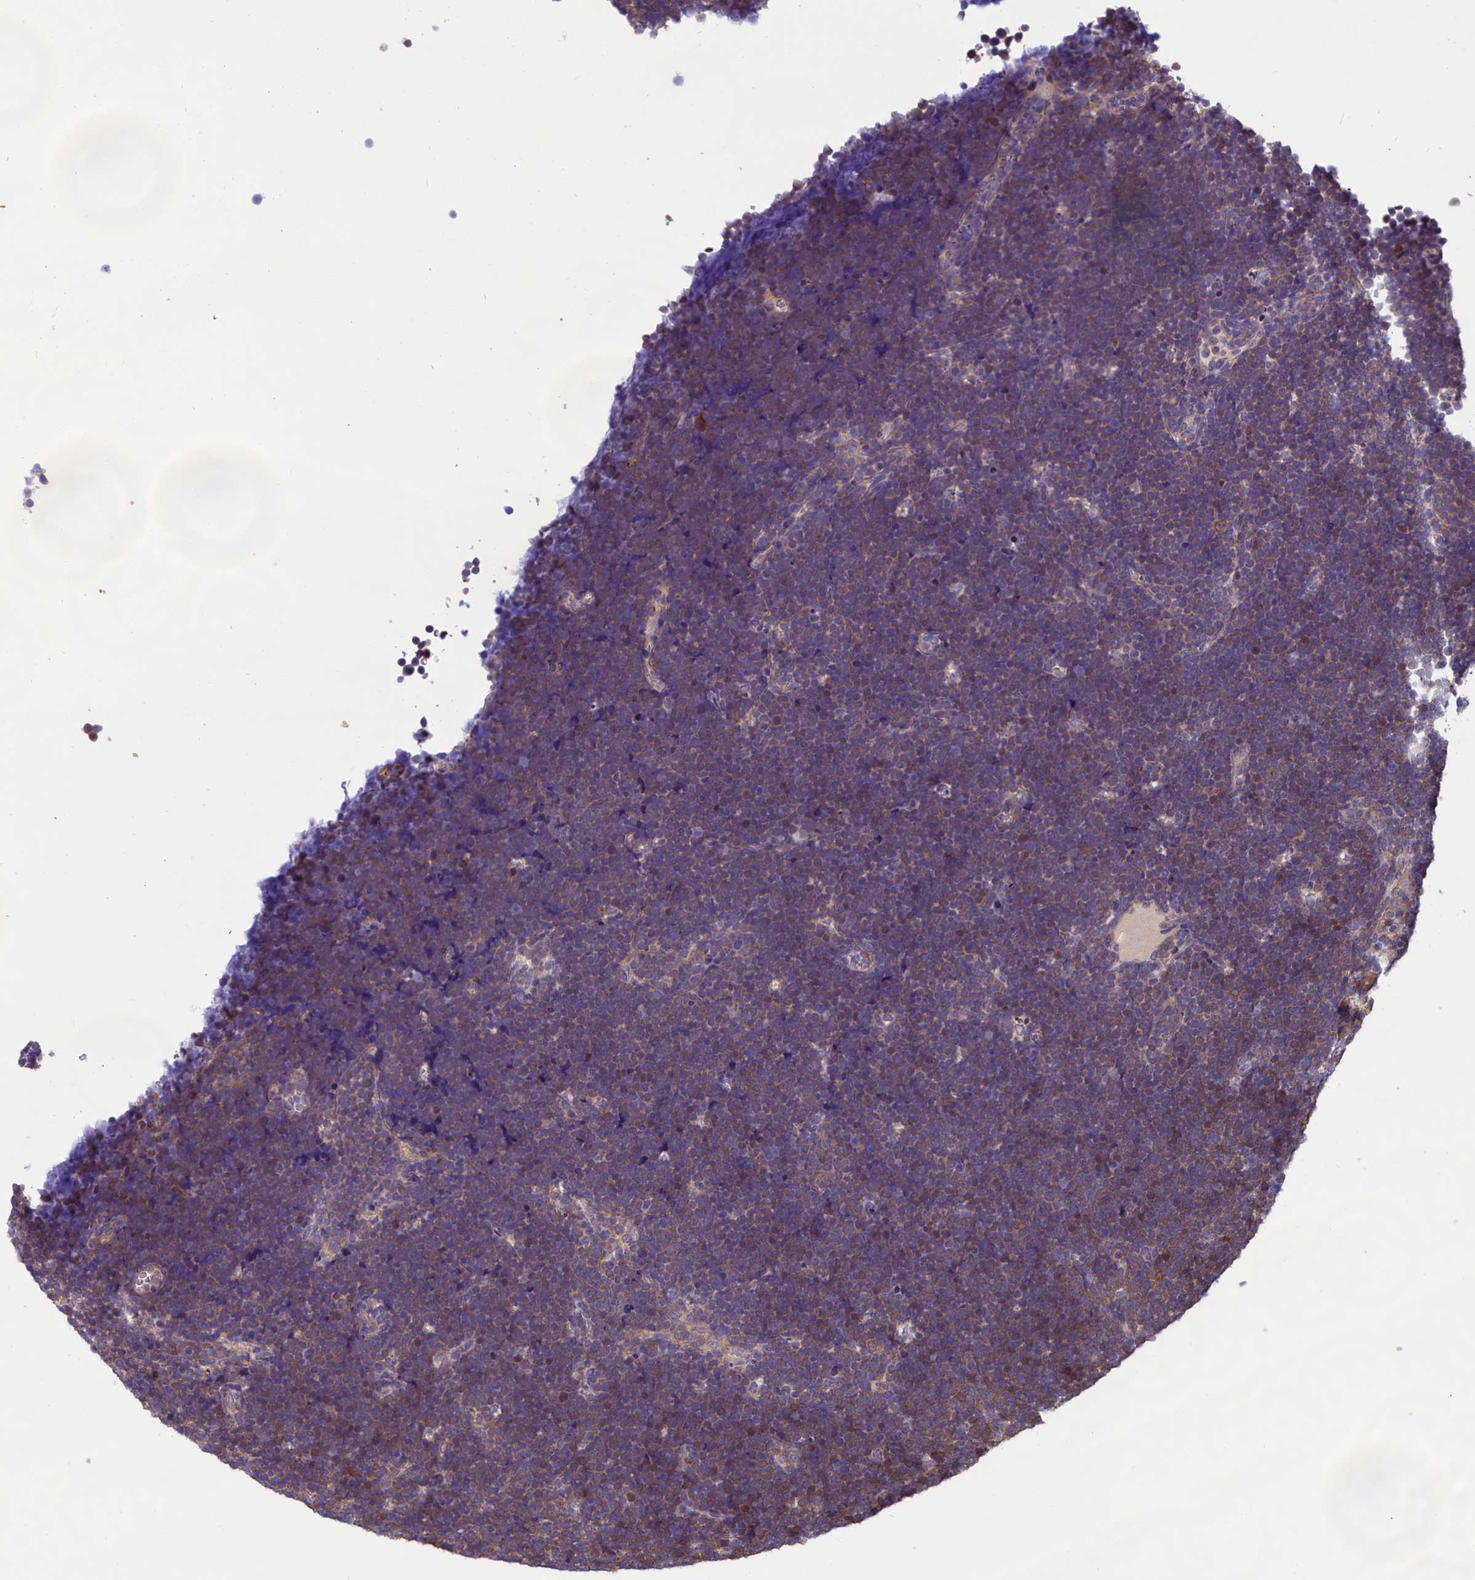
{"staining": {"intensity": "weak", "quantity": "25%-75%", "location": "cytoplasmic/membranous"}, "tissue": "lymphoma", "cell_type": "Tumor cells", "image_type": "cancer", "snomed": [{"axis": "morphology", "description": "Malignant lymphoma, non-Hodgkin's type, High grade"}, {"axis": "topography", "description": "Lymph node"}], "caption": "An IHC micrograph of tumor tissue is shown. Protein staining in brown labels weak cytoplasmic/membranous positivity in lymphoma within tumor cells.", "gene": "ABCC8", "patient": {"sex": "male", "age": 13}}